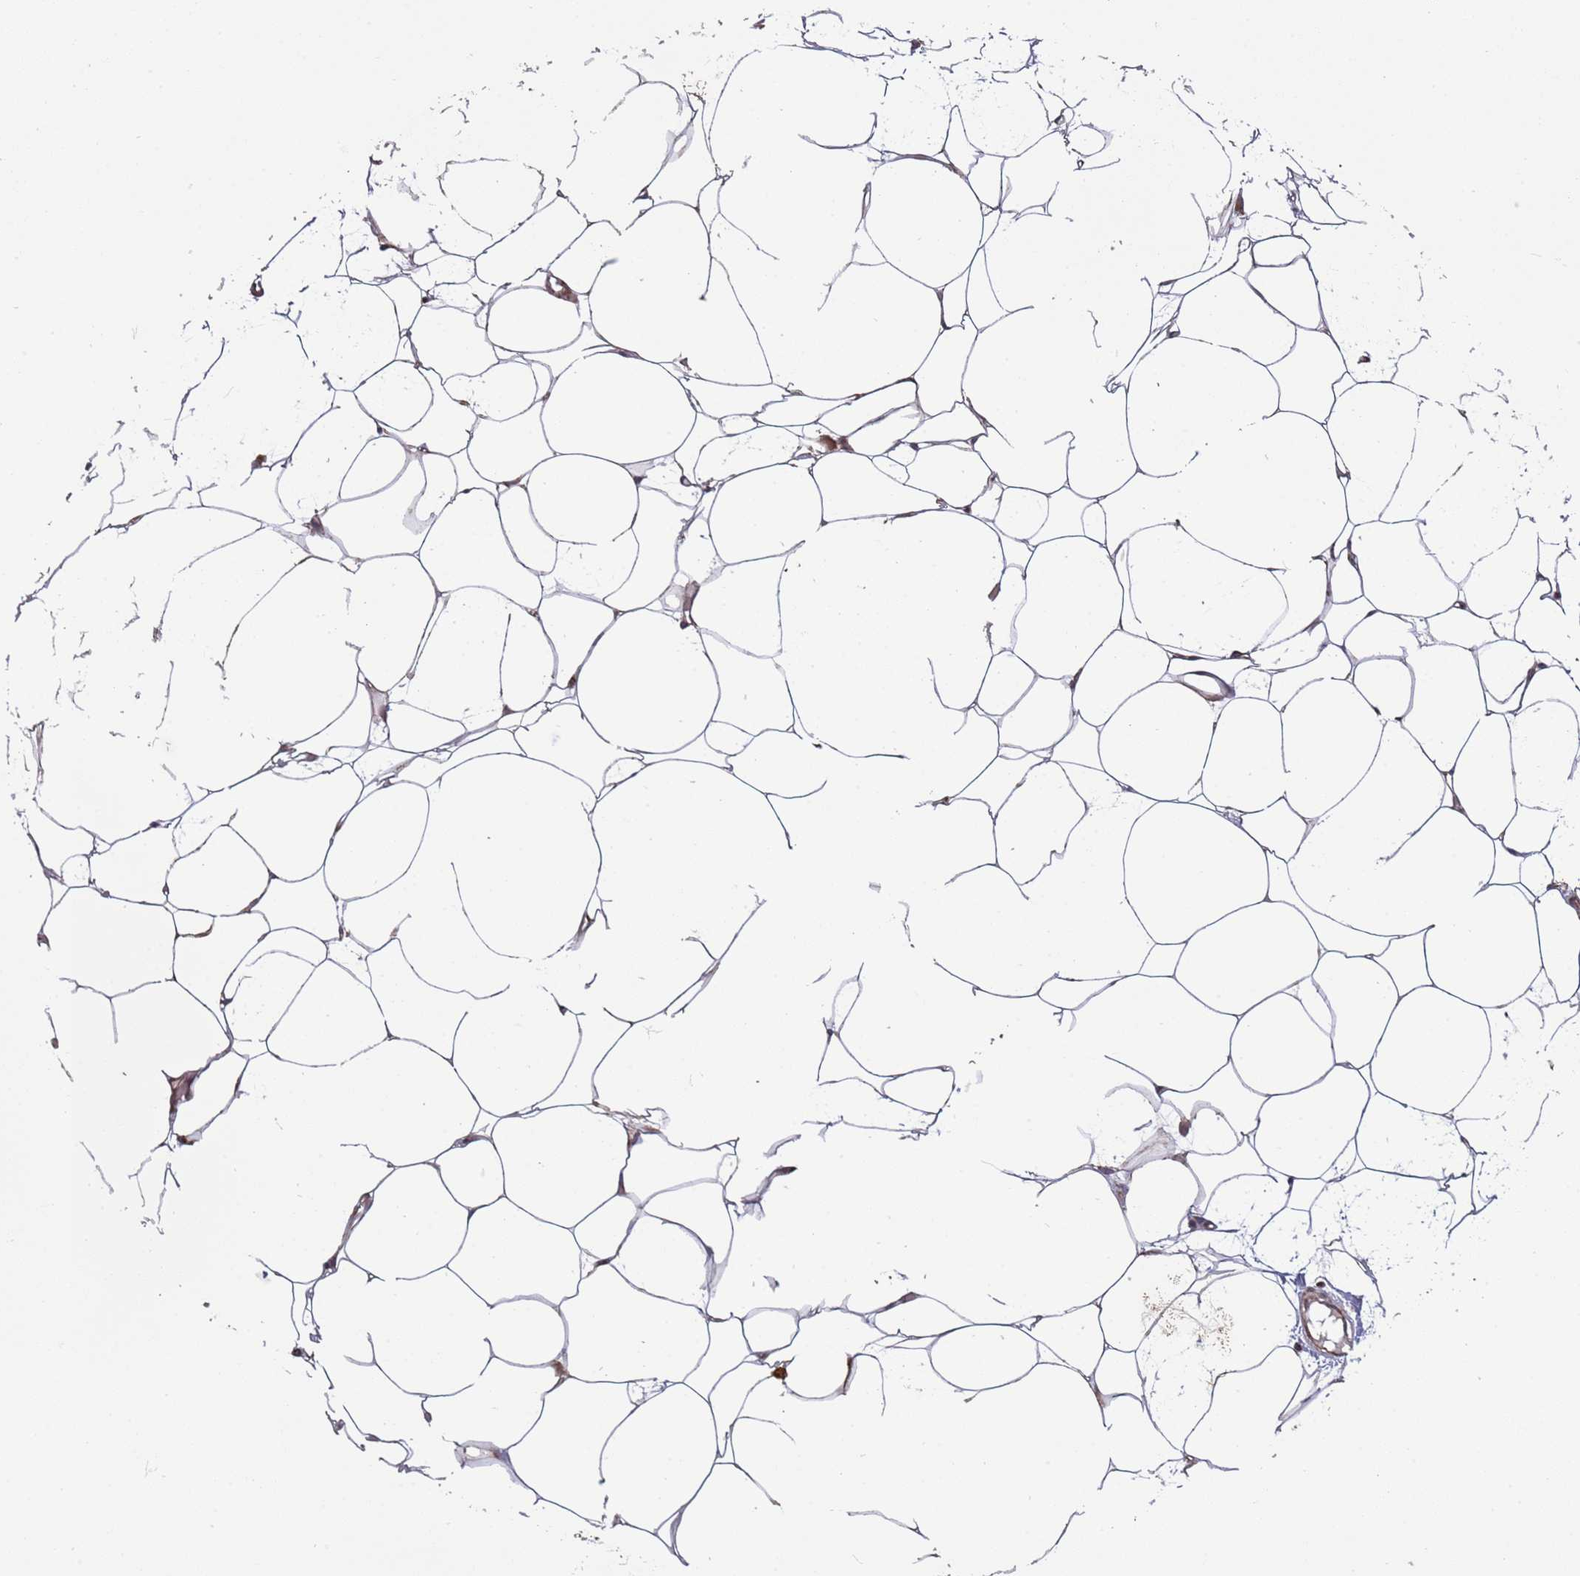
{"staining": {"intensity": "weak", "quantity": ">75%", "location": "cytoplasmic/membranous"}, "tissue": "adipose tissue", "cell_type": "Adipocytes", "image_type": "normal", "snomed": [{"axis": "morphology", "description": "Normal tissue, NOS"}, {"axis": "topography", "description": "Breast"}], "caption": "High-power microscopy captured an IHC image of benign adipose tissue, revealing weak cytoplasmic/membranous expression in approximately >75% of adipocytes.", "gene": "RCOR2", "patient": {"sex": "female", "age": 23}}